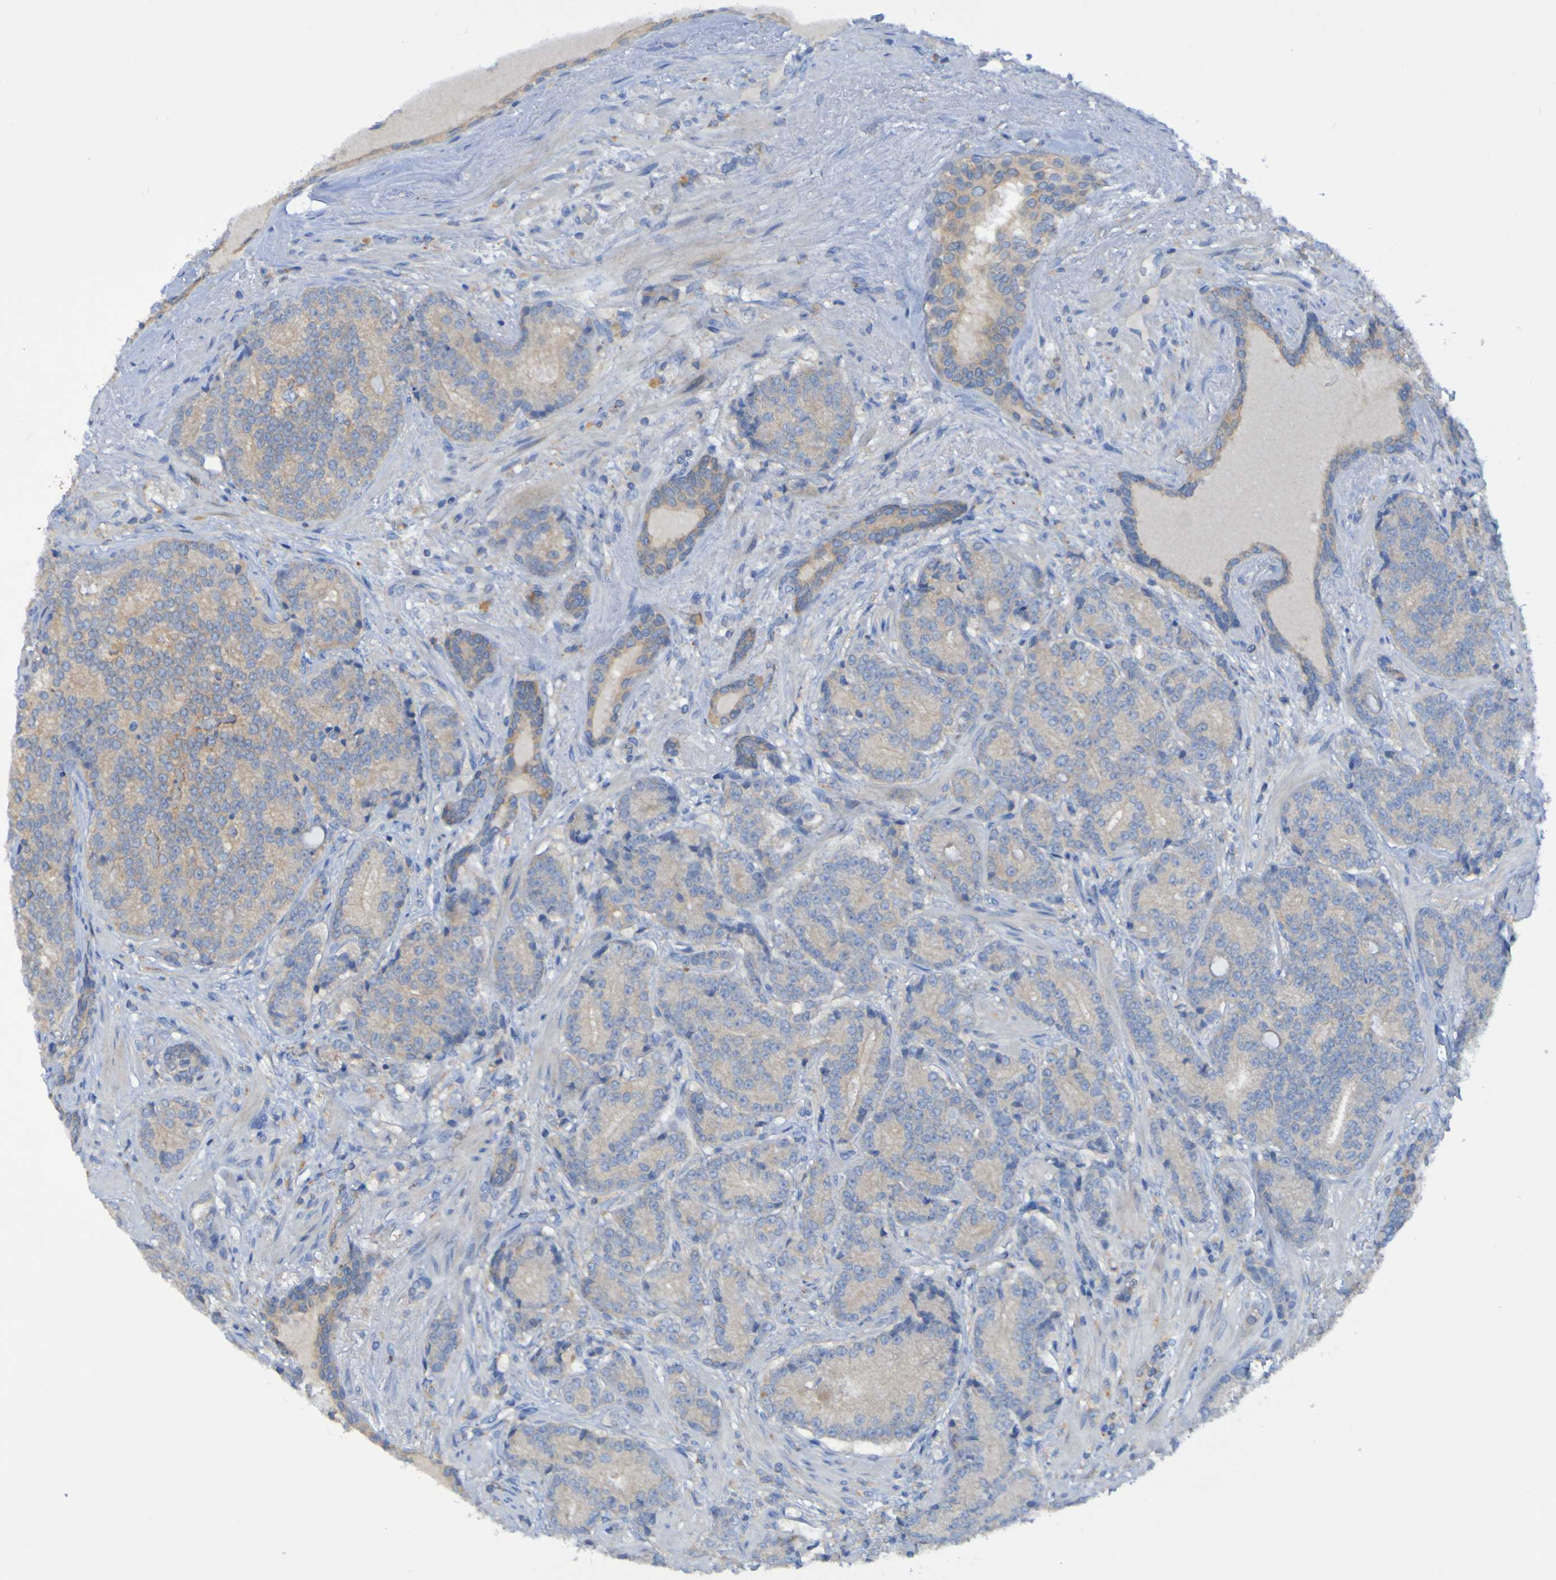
{"staining": {"intensity": "moderate", "quantity": "25%-75%", "location": "cytoplasmic/membranous"}, "tissue": "prostate cancer", "cell_type": "Tumor cells", "image_type": "cancer", "snomed": [{"axis": "morphology", "description": "Adenocarcinoma, High grade"}, {"axis": "topography", "description": "Prostate"}], "caption": "Immunohistochemistry (DAB (3,3'-diaminobenzidine)) staining of human adenocarcinoma (high-grade) (prostate) reveals moderate cytoplasmic/membranous protein positivity in about 25%-75% of tumor cells.", "gene": "ARHGEF16", "patient": {"sex": "male", "age": 61}}